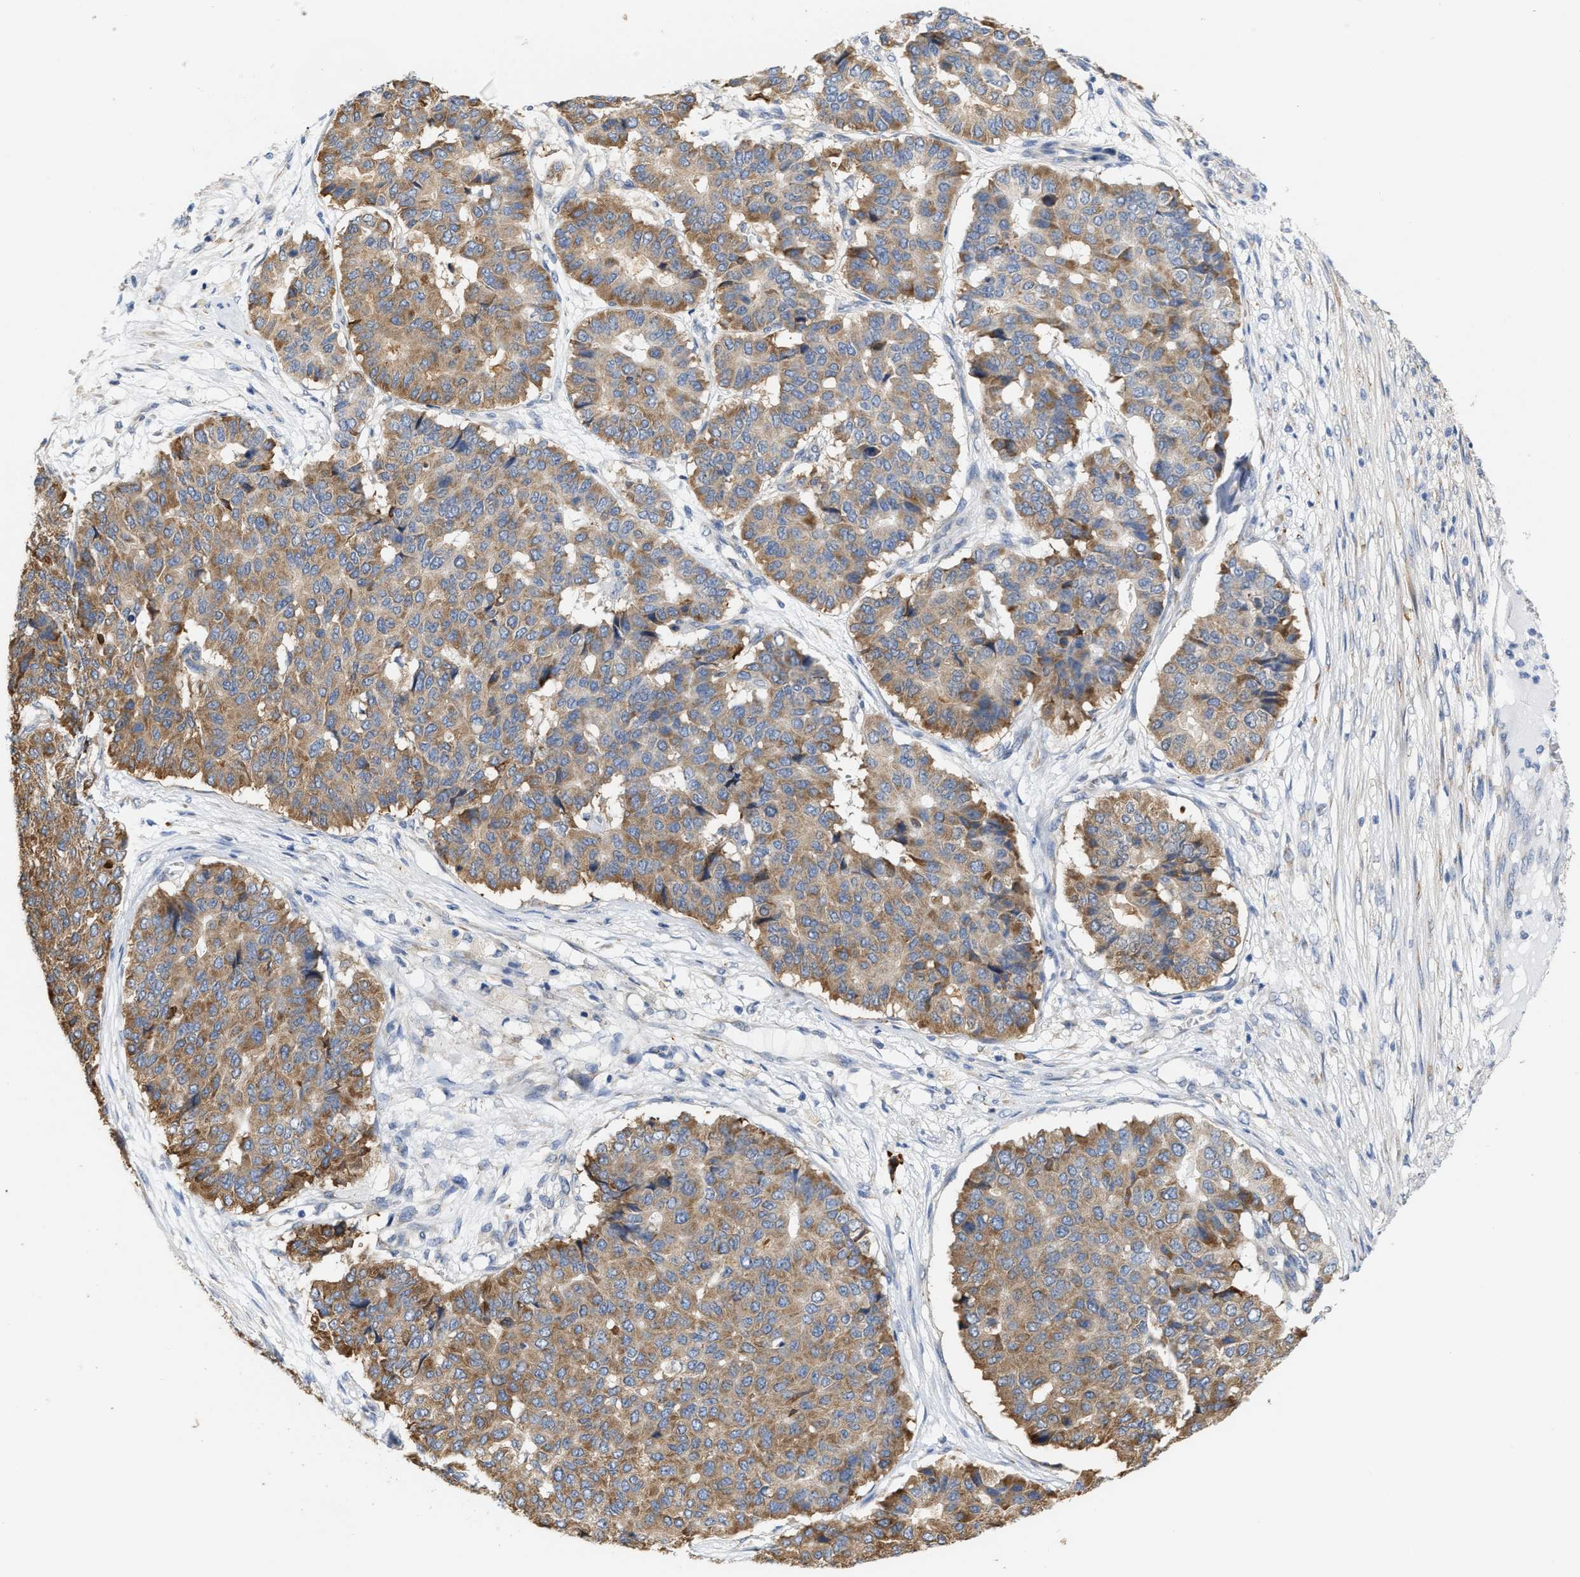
{"staining": {"intensity": "moderate", "quantity": ">75%", "location": "cytoplasmic/membranous"}, "tissue": "pancreatic cancer", "cell_type": "Tumor cells", "image_type": "cancer", "snomed": [{"axis": "morphology", "description": "Adenocarcinoma, NOS"}, {"axis": "topography", "description": "Pancreas"}], "caption": "The immunohistochemical stain shows moderate cytoplasmic/membranous expression in tumor cells of pancreatic cancer (adenocarcinoma) tissue. The staining was performed using DAB (3,3'-diaminobenzidine), with brown indicating positive protein expression. Nuclei are stained blue with hematoxylin.", "gene": "RYR2", "patient": {"sex": "male", "age": 50}}